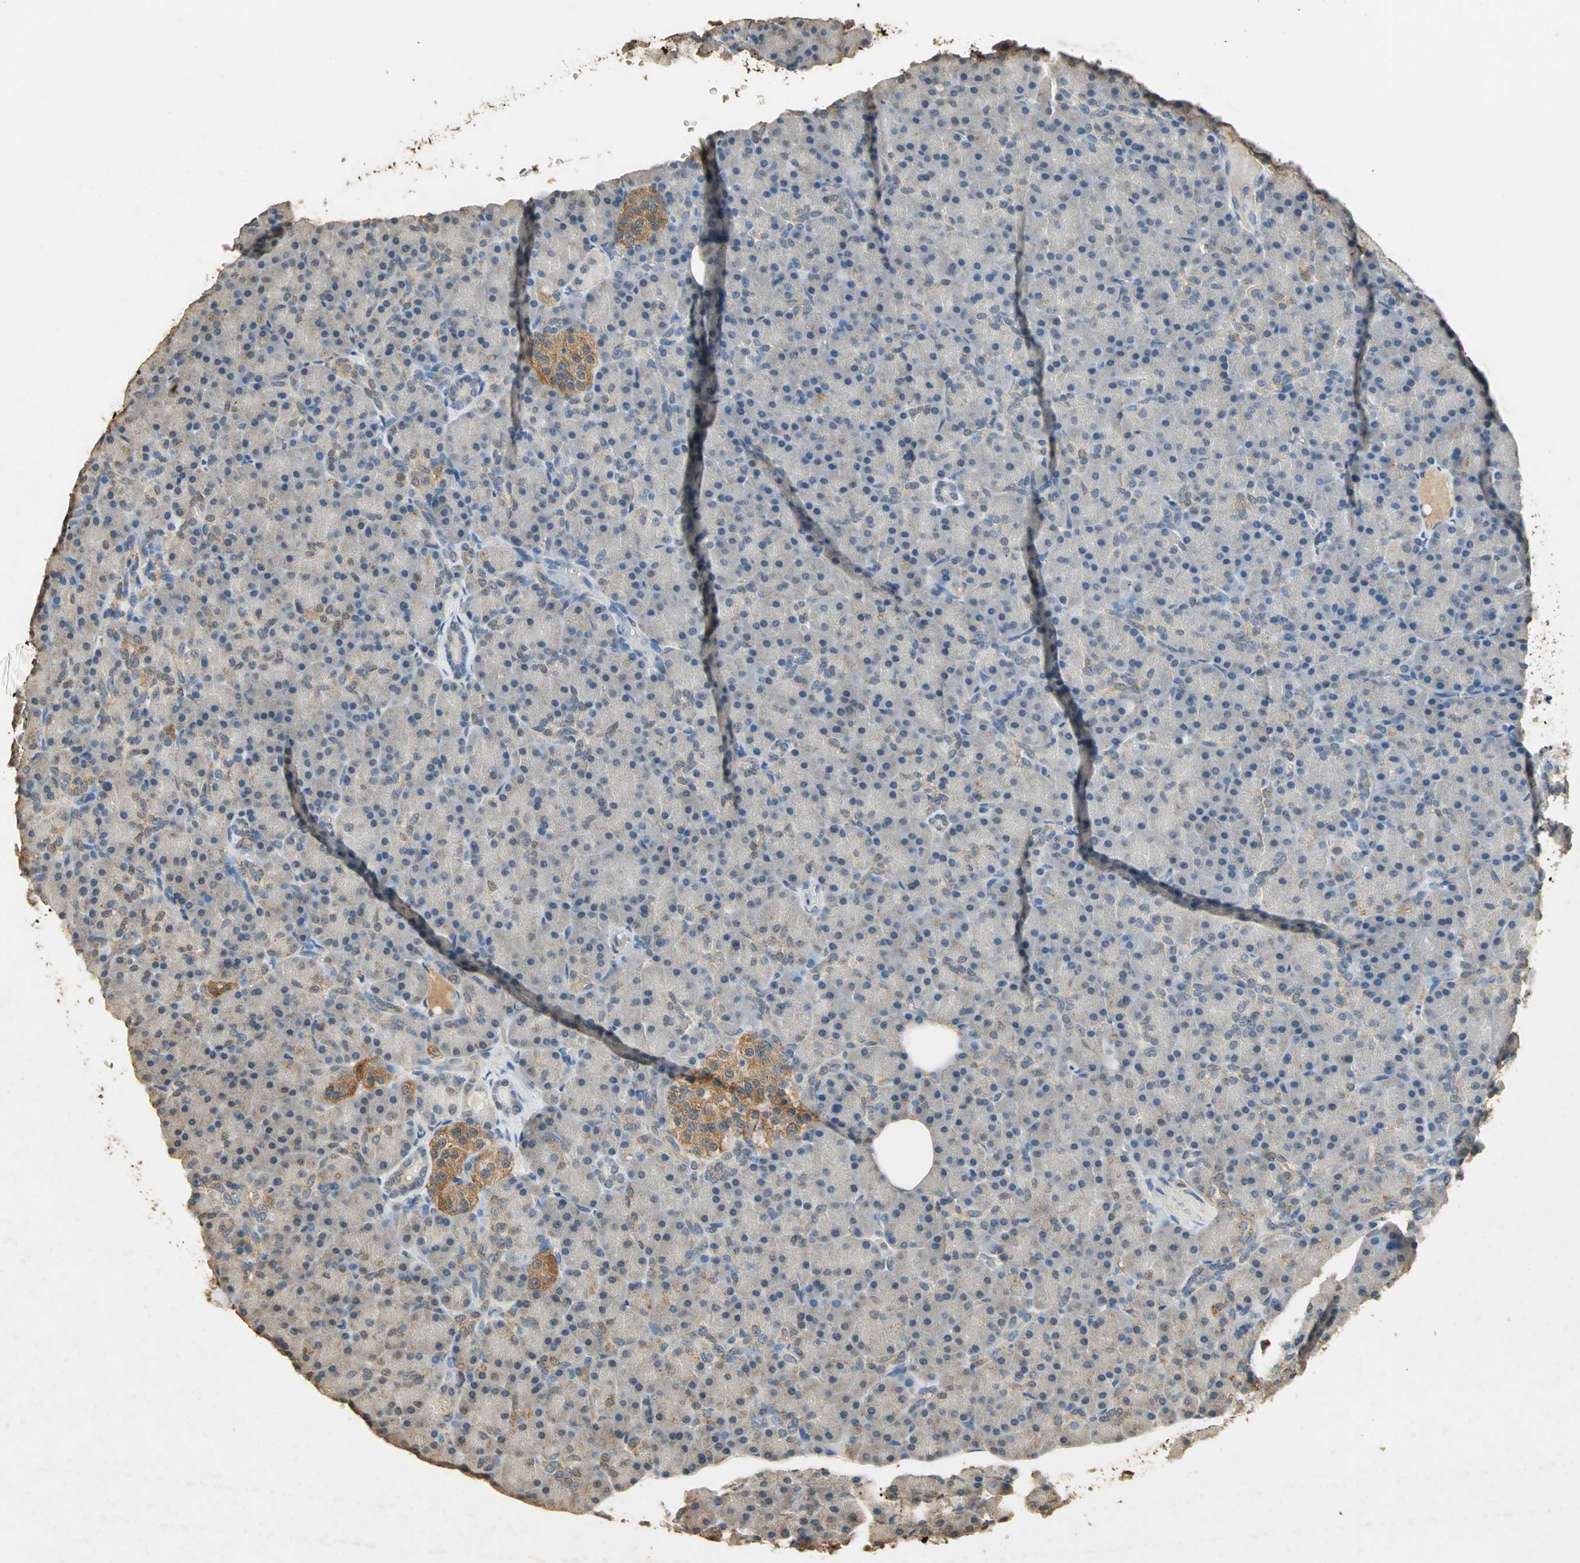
{"staining": {"intensity": "weak", "quantity": "25%-75%", "location": "cytoplasmic/membranous"}, "tissue": "pancreas", "cell_type": "Exocrine glandular cells", "image_type": "normal", "snomed": [{"axis": "morphology", "description": "Normal tissue, NOS"}, {"axis": "topography", "description": "Pancreas"}], "caption": "Immunohistochemistry photomicrograph of unremarkable pancreas: pancreas stained using IHC demonstrates low levels of weak protein expression localized specifically in the cytoplasmic/membranous of exocrine glandular cells, appearing as a cytoplasmic/membranous brown color.", "gene": "GAPDH", "patient": {"sex": "female", "age": 43}}